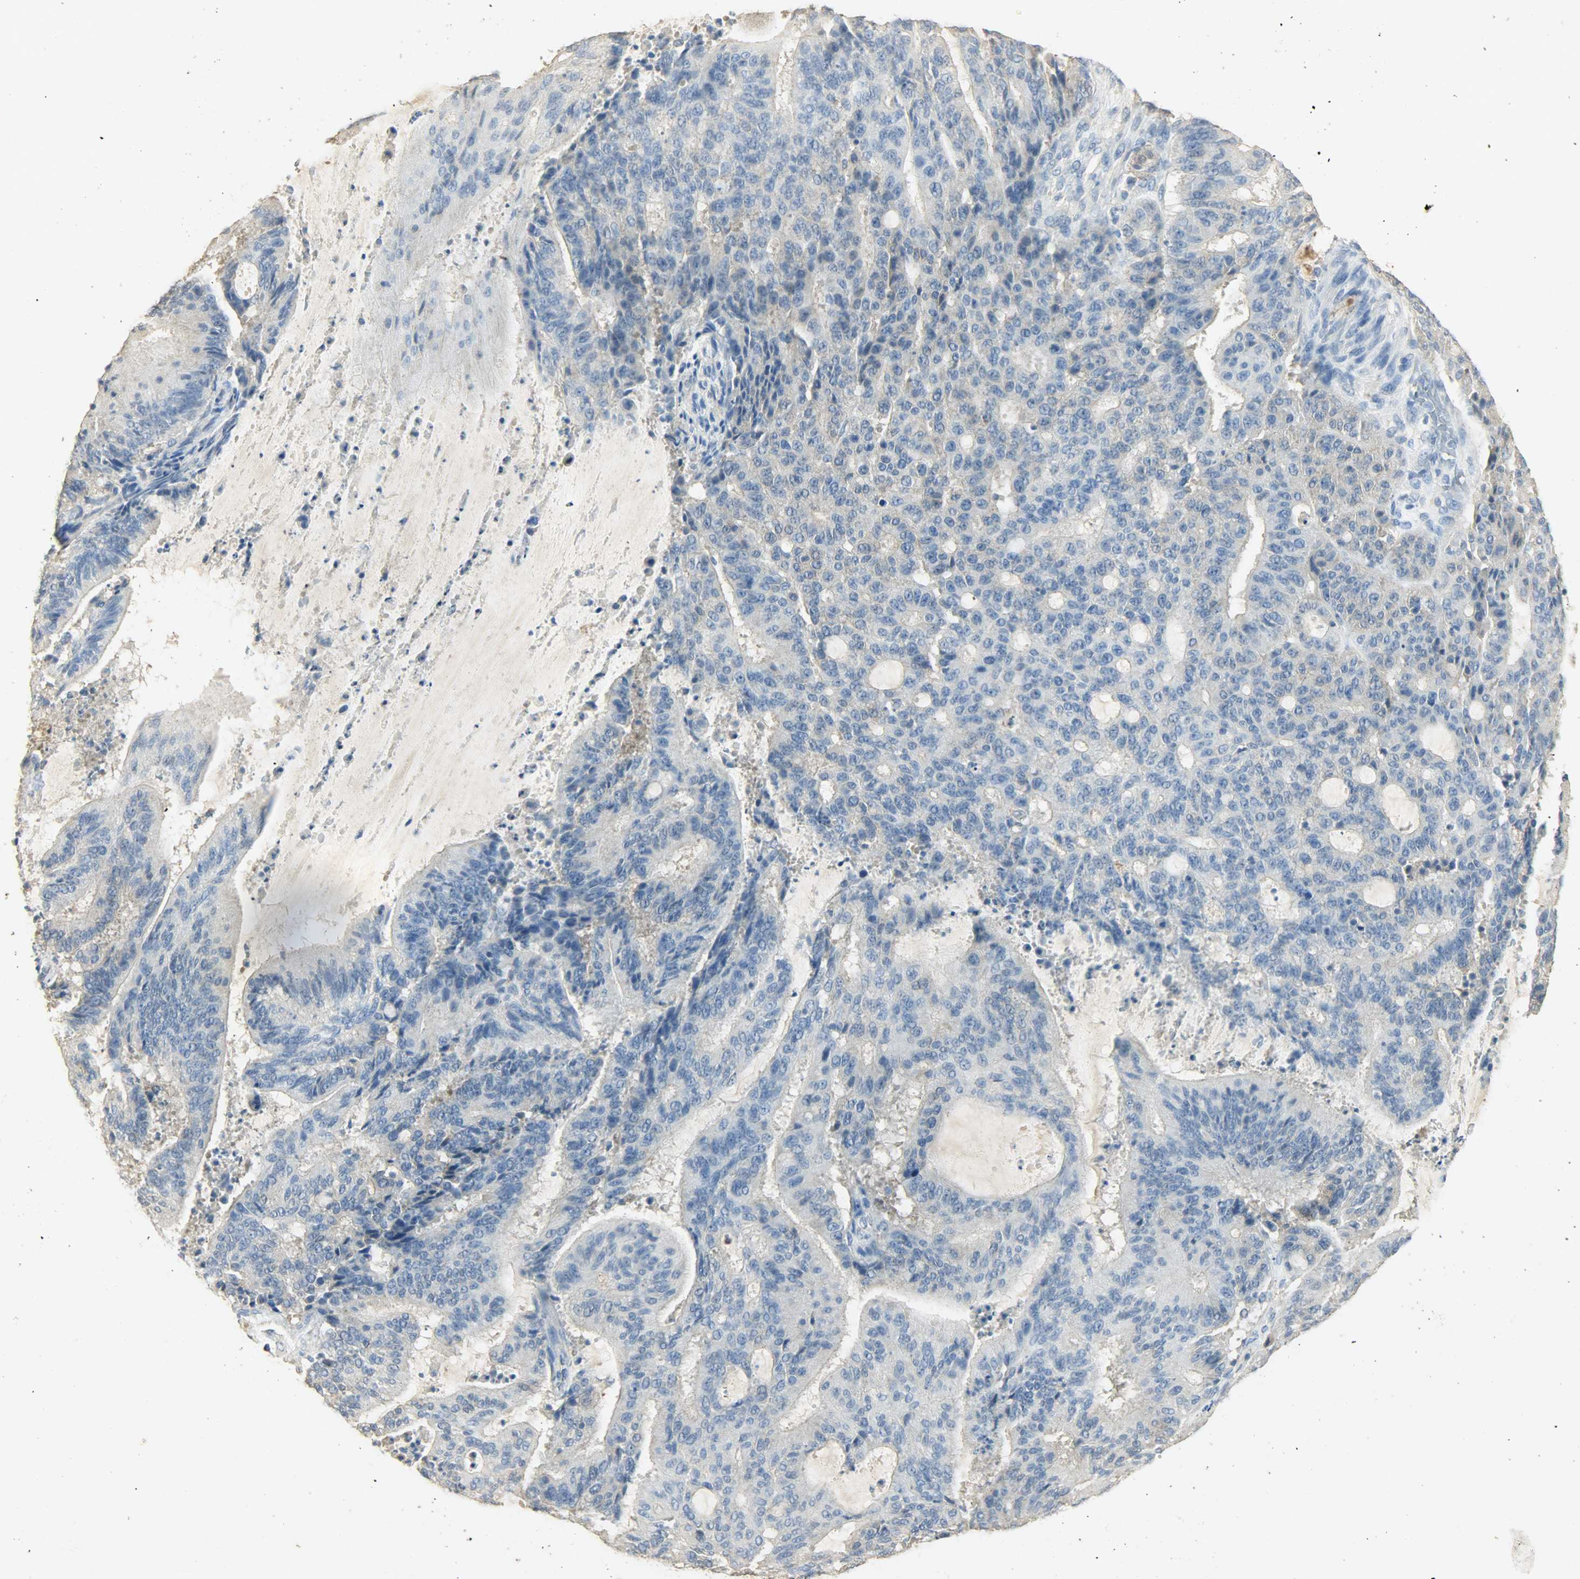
{"staining": {"intensity": "negative", "quantity": "none", "location": "none"}, "tissue": "liver cancer", "cell_type": "Tumor cells", "image_type": "cancer", "snomed": [{"axis": "morphology", "description": "Cholangiocarcinoma"}, {"axis": "topography", "description": "Liver"}], "caption": "This is an IHC histopathology image of human liver cancer. There is no staining in tumor cells.", "gene": "ASB9", "patient": {"sex": "female", "age": 73}}